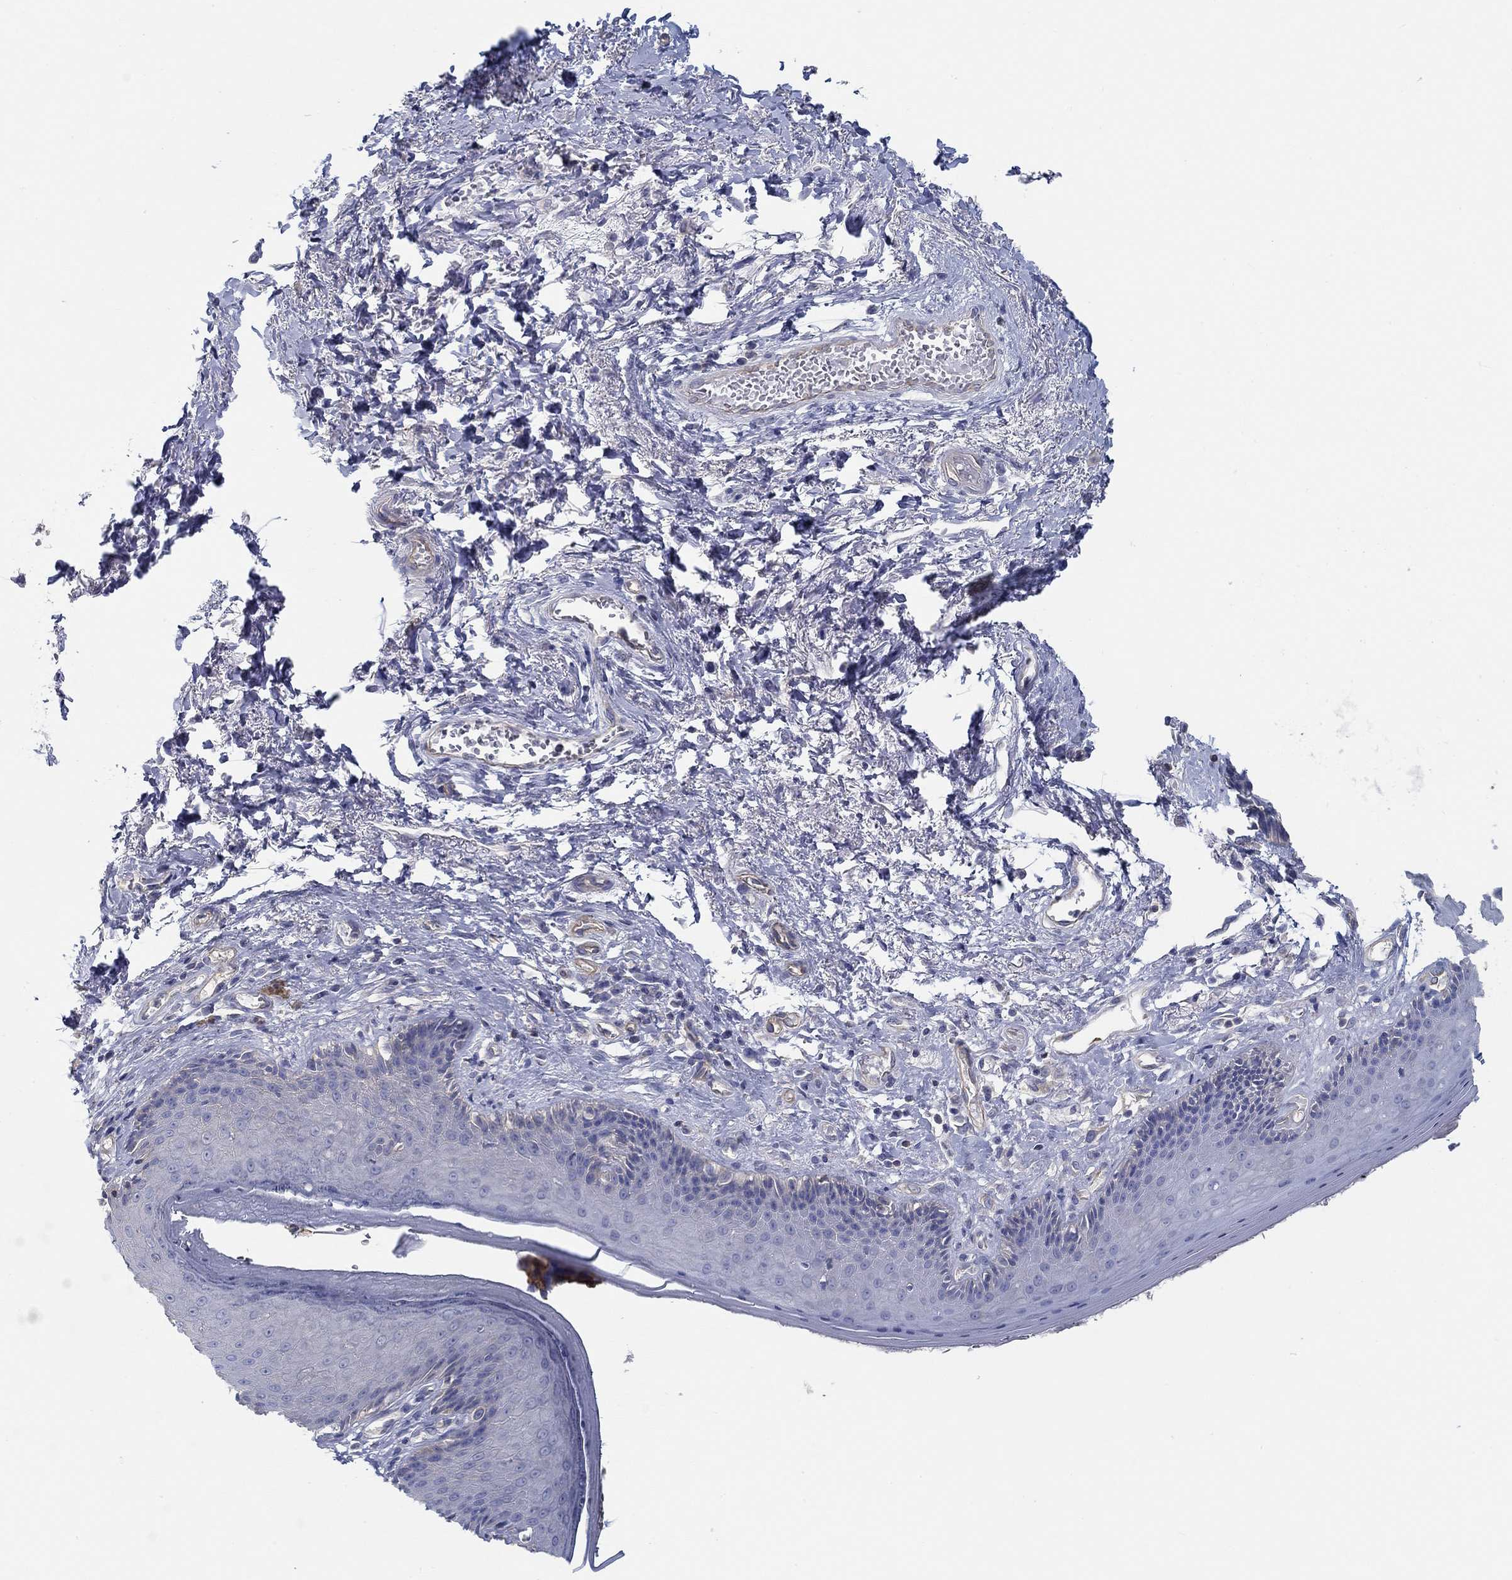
{"staining": {"intensity": "negative", "quantity": "none", "location": "none"}, "tissue": "skin", "cell_type": "Epidermal cells", "image_type": "normal", "snomed": [{"axis": "morphology", "description": "Normal tissue, NOS"}, {"axis": "morphology", "description": "Adenocarcinoma, NOS"}, {"axis": "topography", "description": "Rectum"}, {"axis": "topography", "description": "Anal"}], "caption": "High power microscopy image of an immunohistochemistry (IHC) histopathology image of unremarkable skin, revealing no significant expression in epidermal cells.", "gene": "BBOF1", "patient": {"sex": "female", "age": 68}}